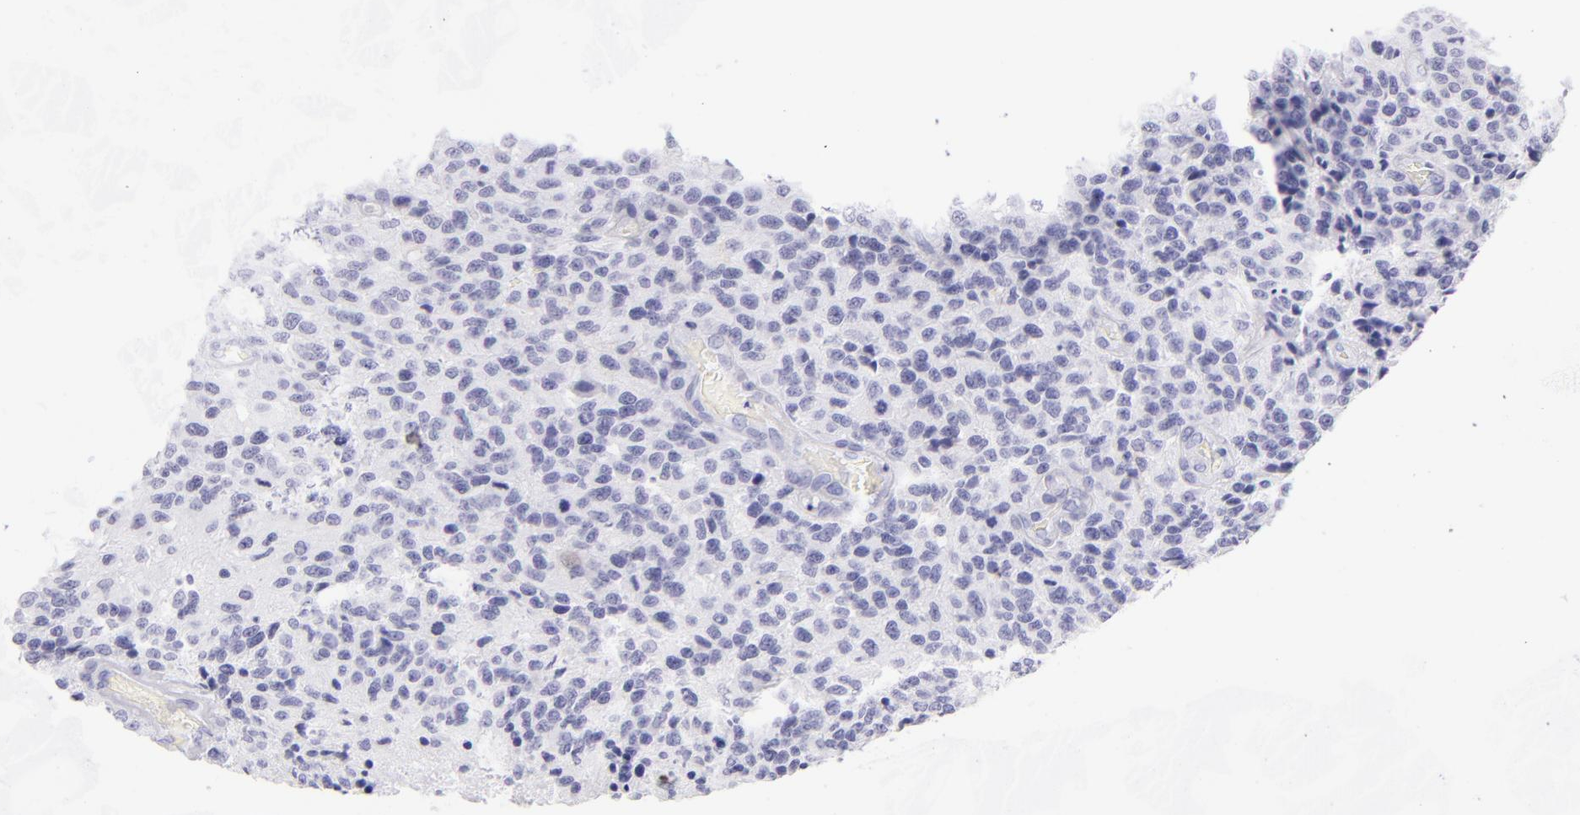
{"staining": {"intensity": "negative", "quantity": "none", "location": "none"}, "tissue": "glioma", "cell_type": "Tumor cells", "image_type": "cancer", "snomed": [{"axis": "morphology", "description": "Glioma, malignant, High grade"}, {"axis": "topography", "description": "Brain"}], "caption": "Immunohistochemistry histopathology image of glioma stained for a protein (brown), which displays no positivity in tumor cells. (IHC, brightfield microscopy, high magnification).", "gene": "CD69", "patient": {"sex": "male", "age": 36}}